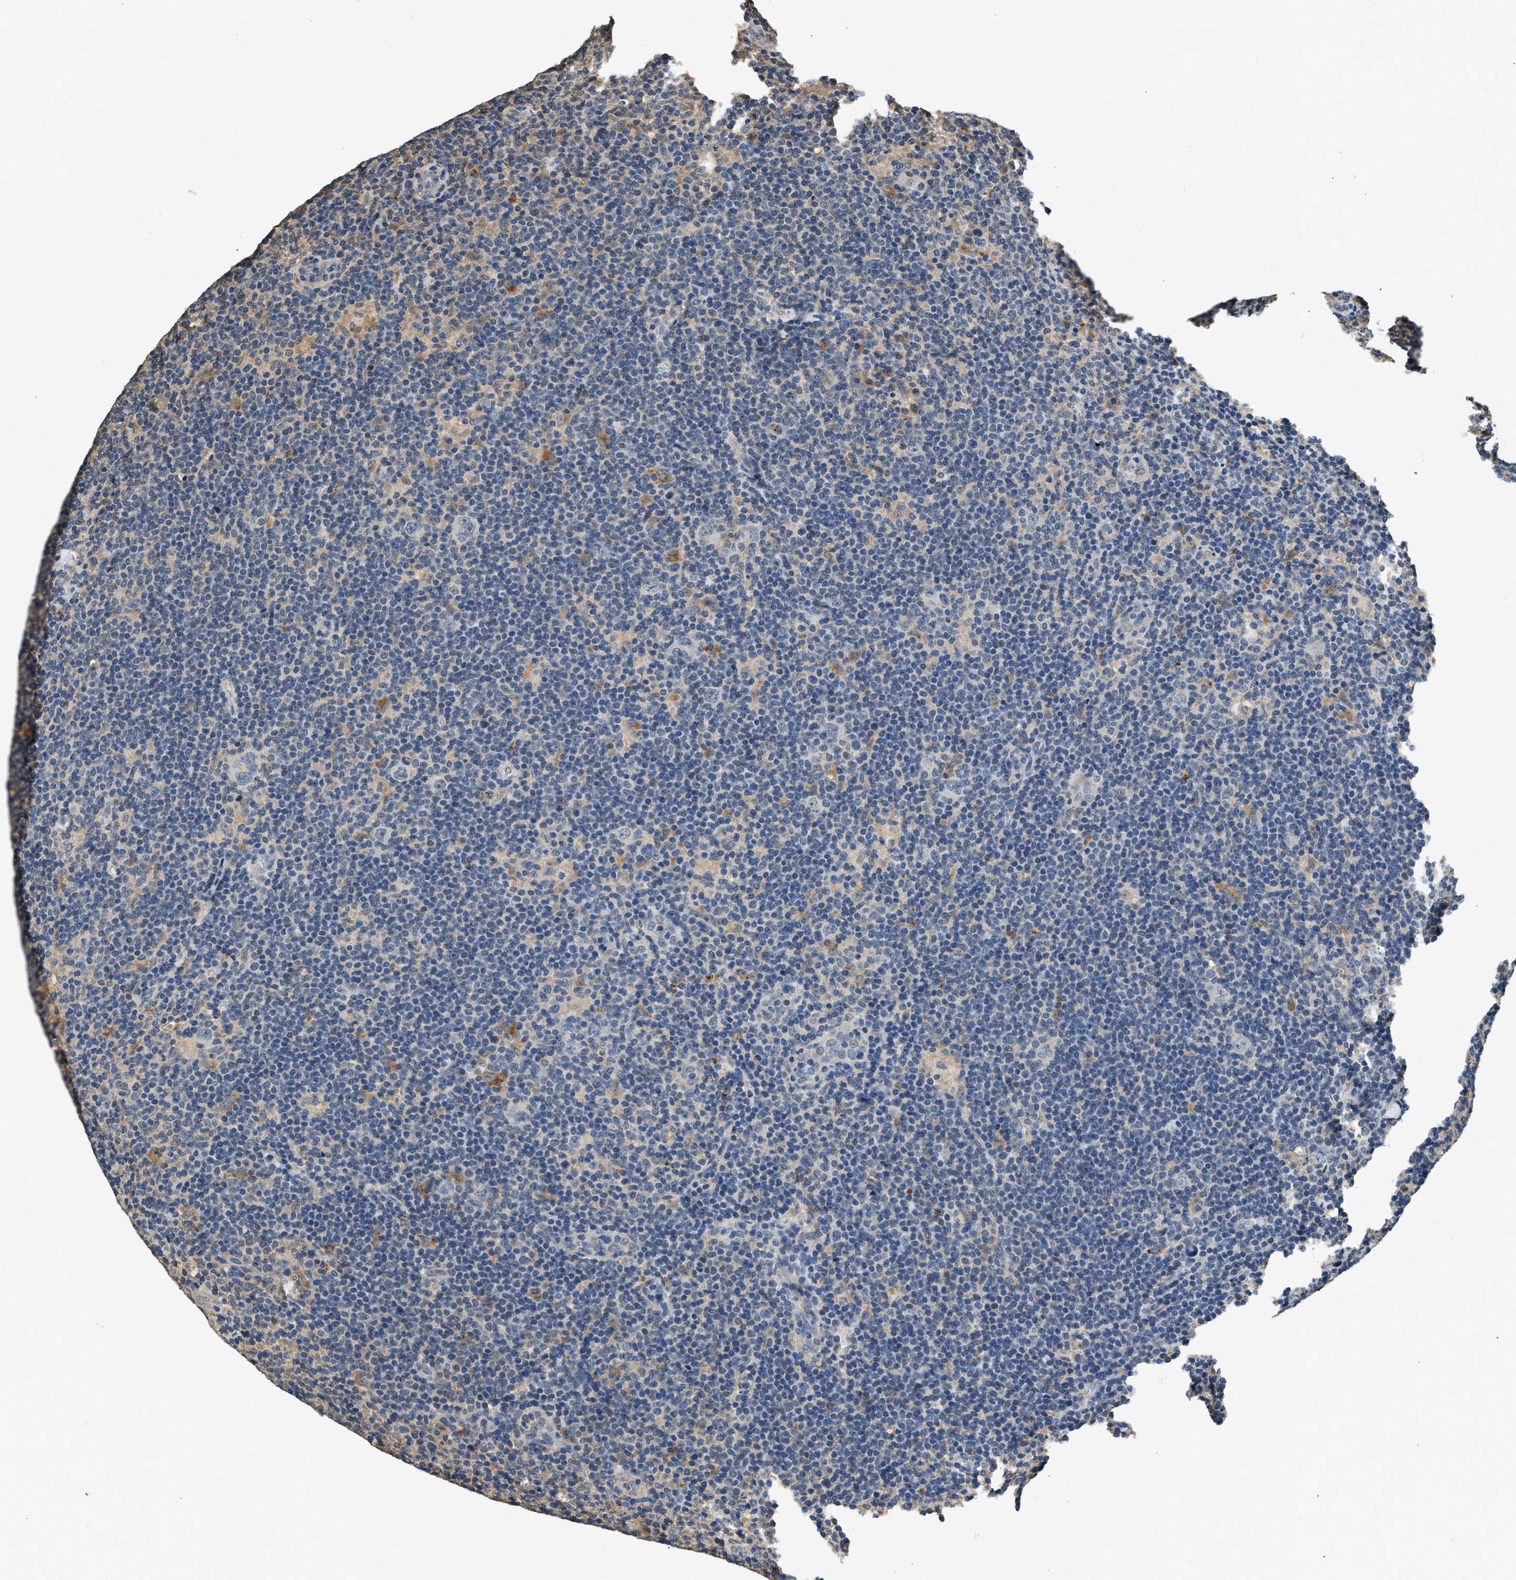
{"staining": {"intensity": "negative", "quantity": "none", "location": "none"}, "tissue": "lymphoma", "cell_type": "Tumor cells", "image_type": "cancer", "snomed": [{"axis": "morphology", "description": "Hodgkin's disease, NOS"}, {"axis": "topography", "description": "Lymph node"}], "caption": "DAB immunohistochemical staining of Hodgkin's disease reveals no significant expression in tumor cells.", "gene": "BCL7C", "patient": {"sex": "female", "age": 57}}